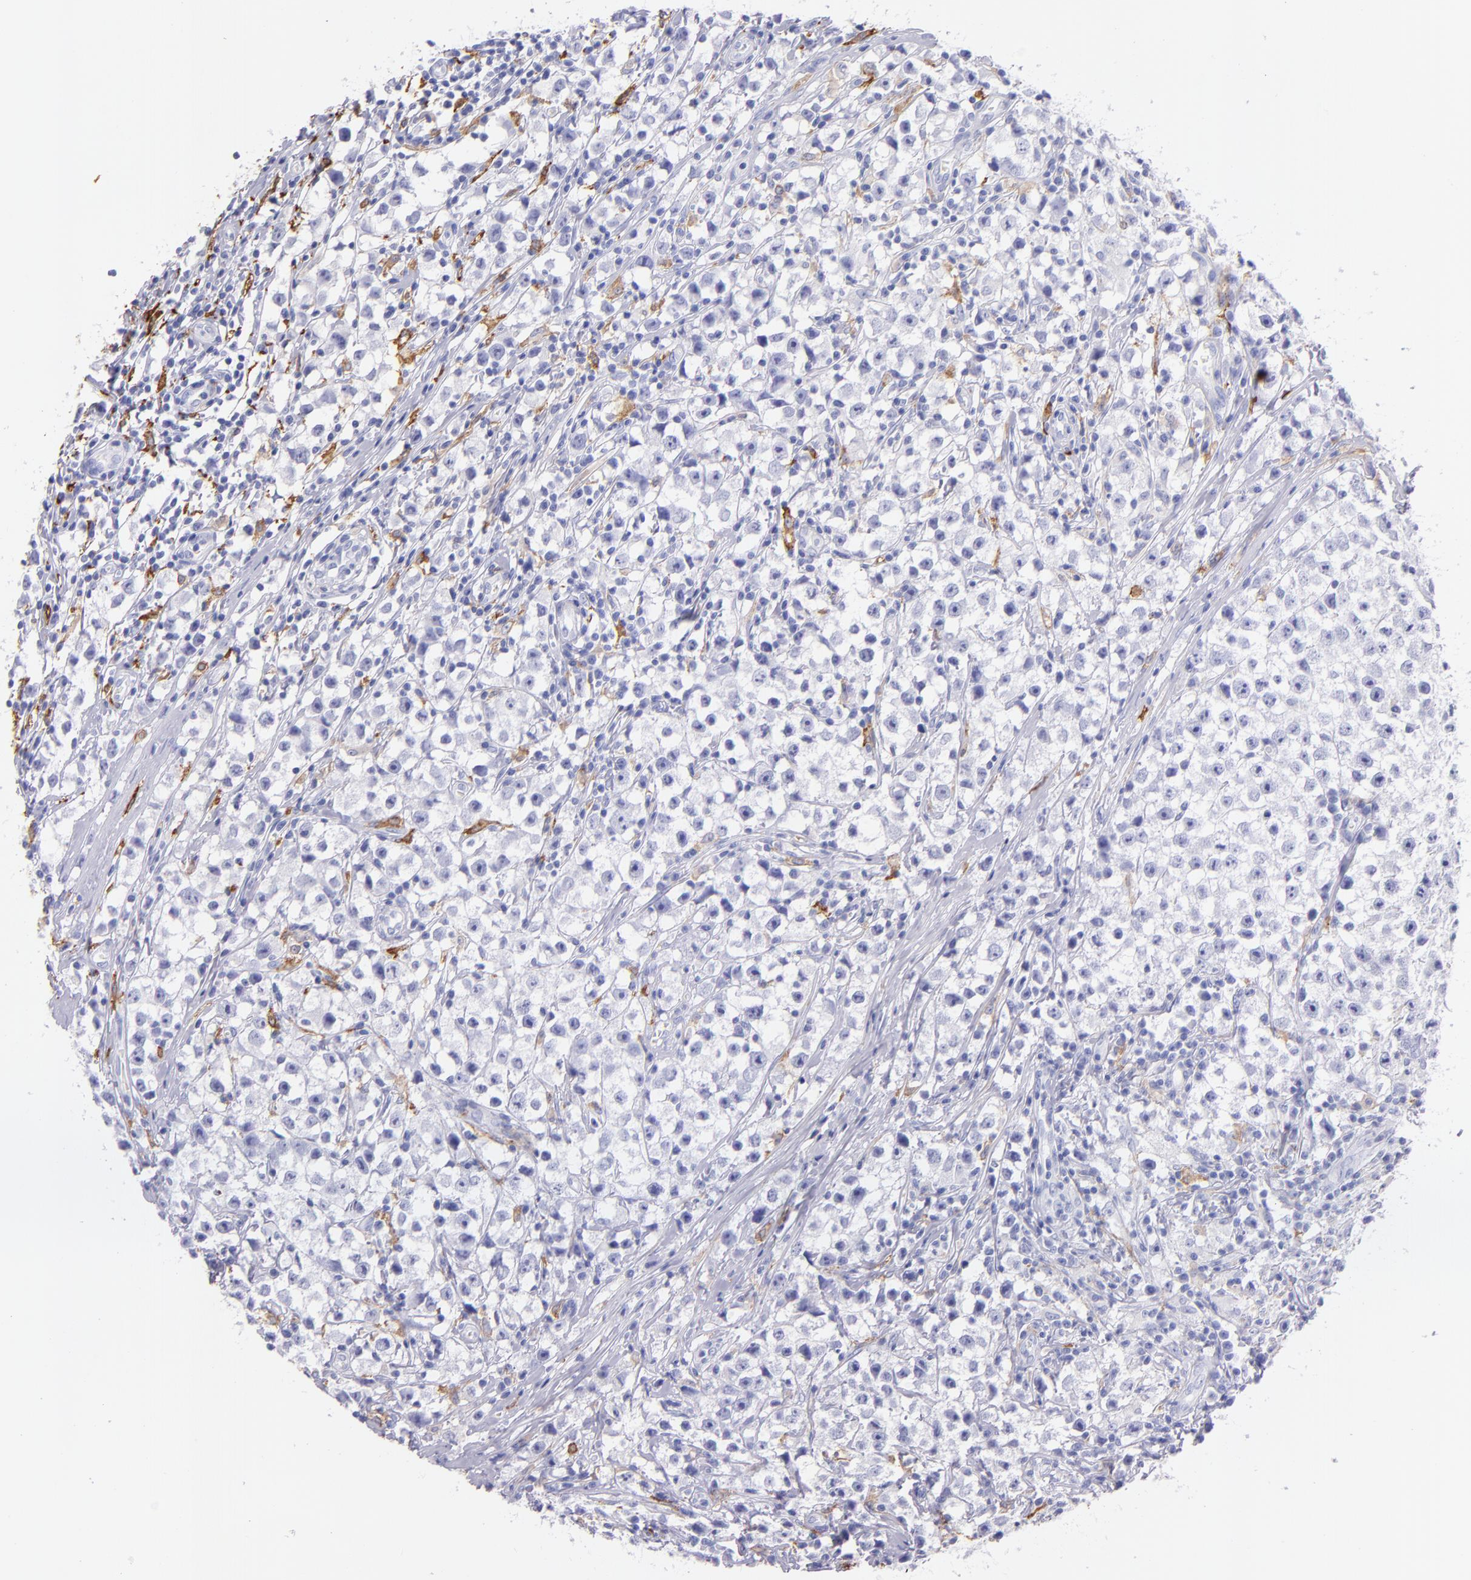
{"staining": {"intensity": "negative", "quantity": "none", "location": "none"}, "tissue": "testis cancer", "cell_type": "Tumor cells", "image_type": "cancer", "snomed": [{"axis": "morphology", "description": "Seminoma, NOS"}, {"axis": "topography", "description": "Testis"}], "caption": "A high-resolution photomicrograph shows immunohistochemistry staining of seminoma (testis), which demonstrates no significant positivity in tumor cells. (Immunohistochemistry, brightfield microscopy, high magnification).", "gene": "CD163", "patient": {"sex": "male", "age": 35}}